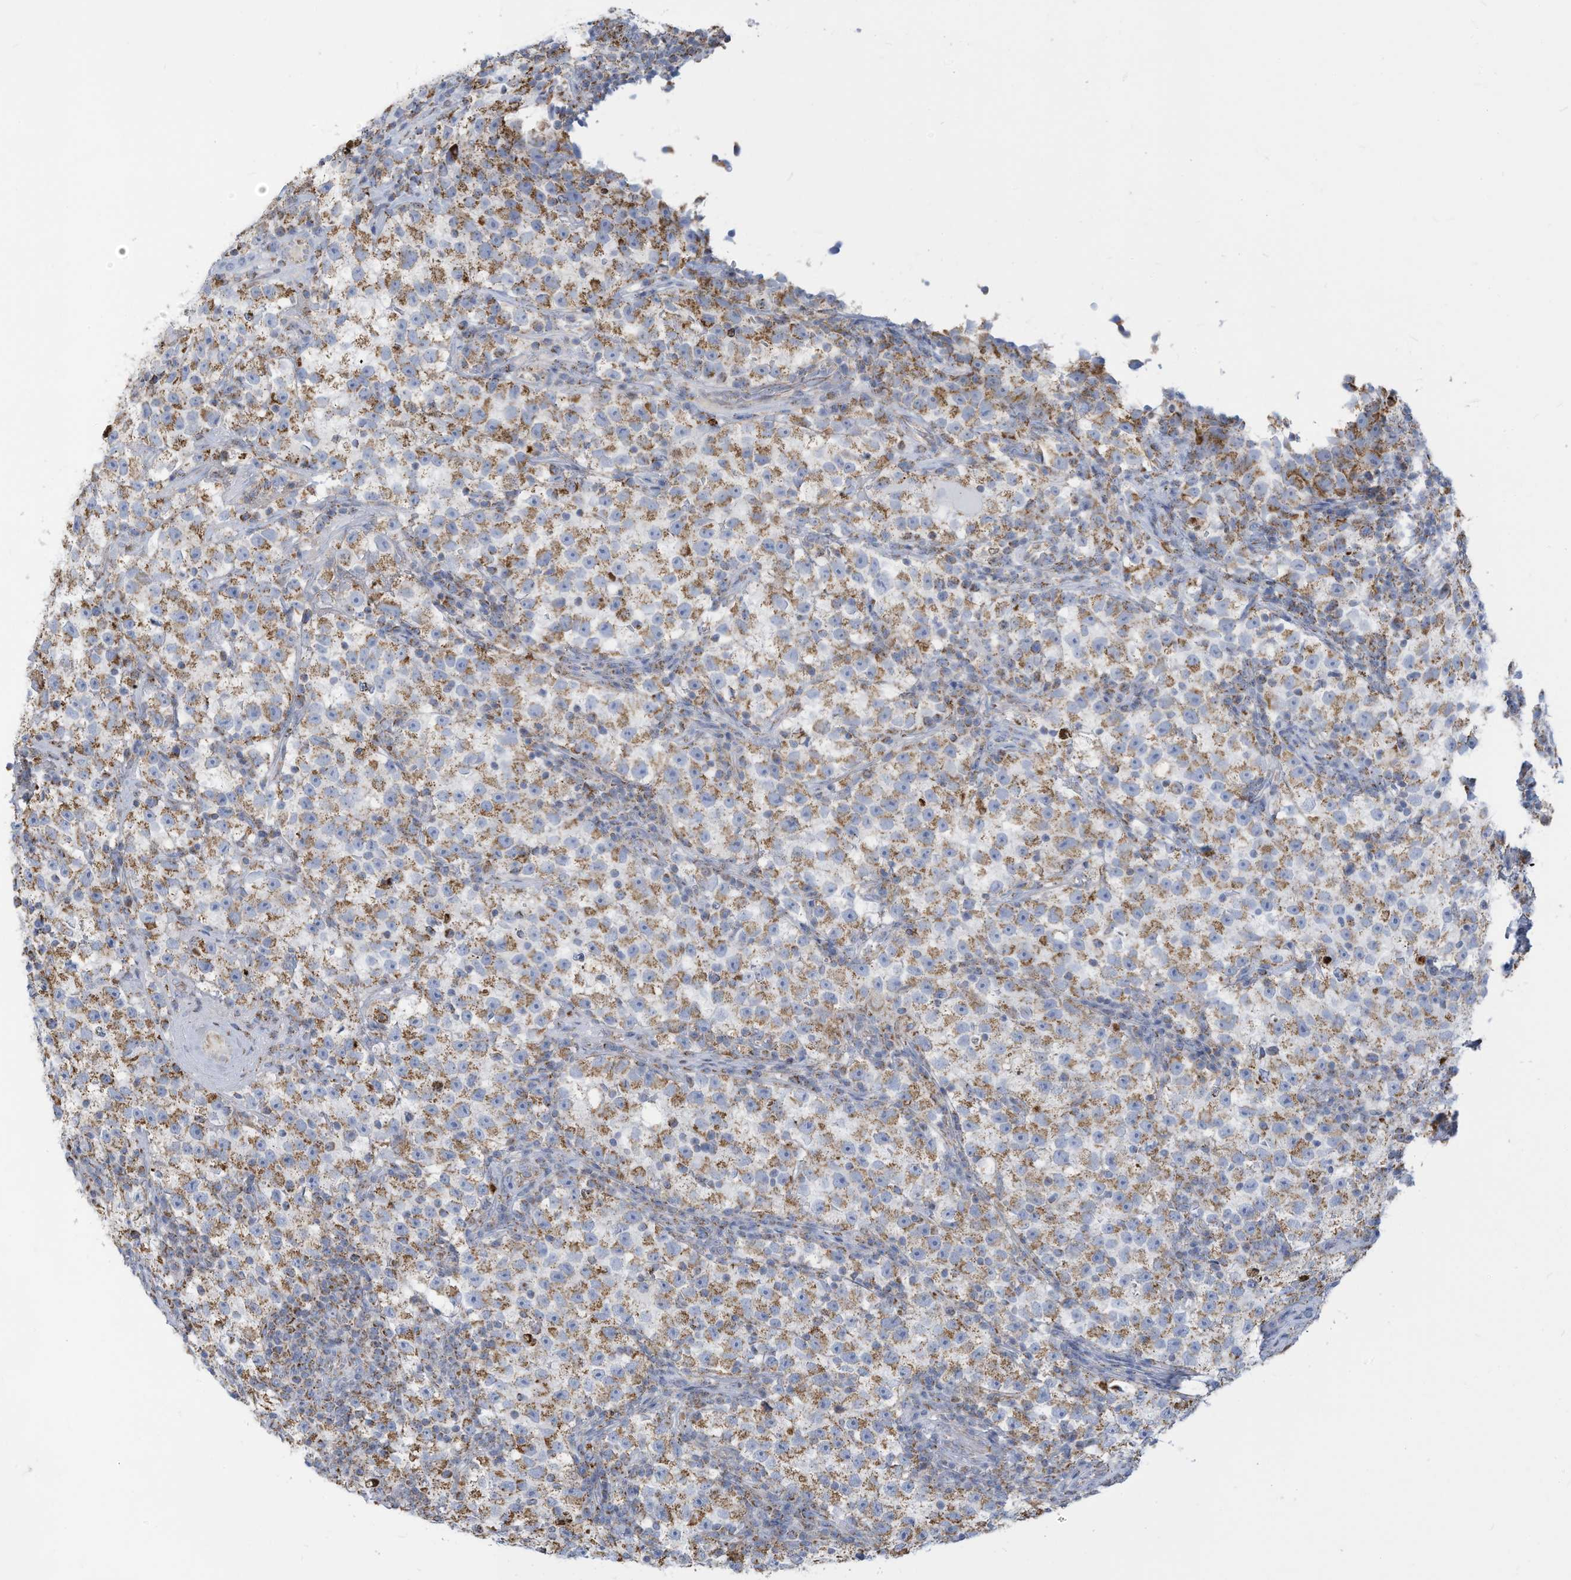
{"staining": {"intensity": "moderate", "quantity": "25%-75%", "location": "cytoplasmic/membranous"}, "tissue": "testis cancer", "cell_type": "Tumor cells", "image_type": "cancer", "snomed": [{"axis": "morphology", "description": "Seminoma, NOS"}, {"axis": "topography", "description": "Testis"}], "caption": "Testis seminoma tissue exhibits moderate cytoplasmic/membranous staining in approximately 25%-75% of tumor cells The protein is shown in brown color, while the nuclei are stained blue.", "gene": "NLN", "patient": {"sex": "male", "age": 22}}